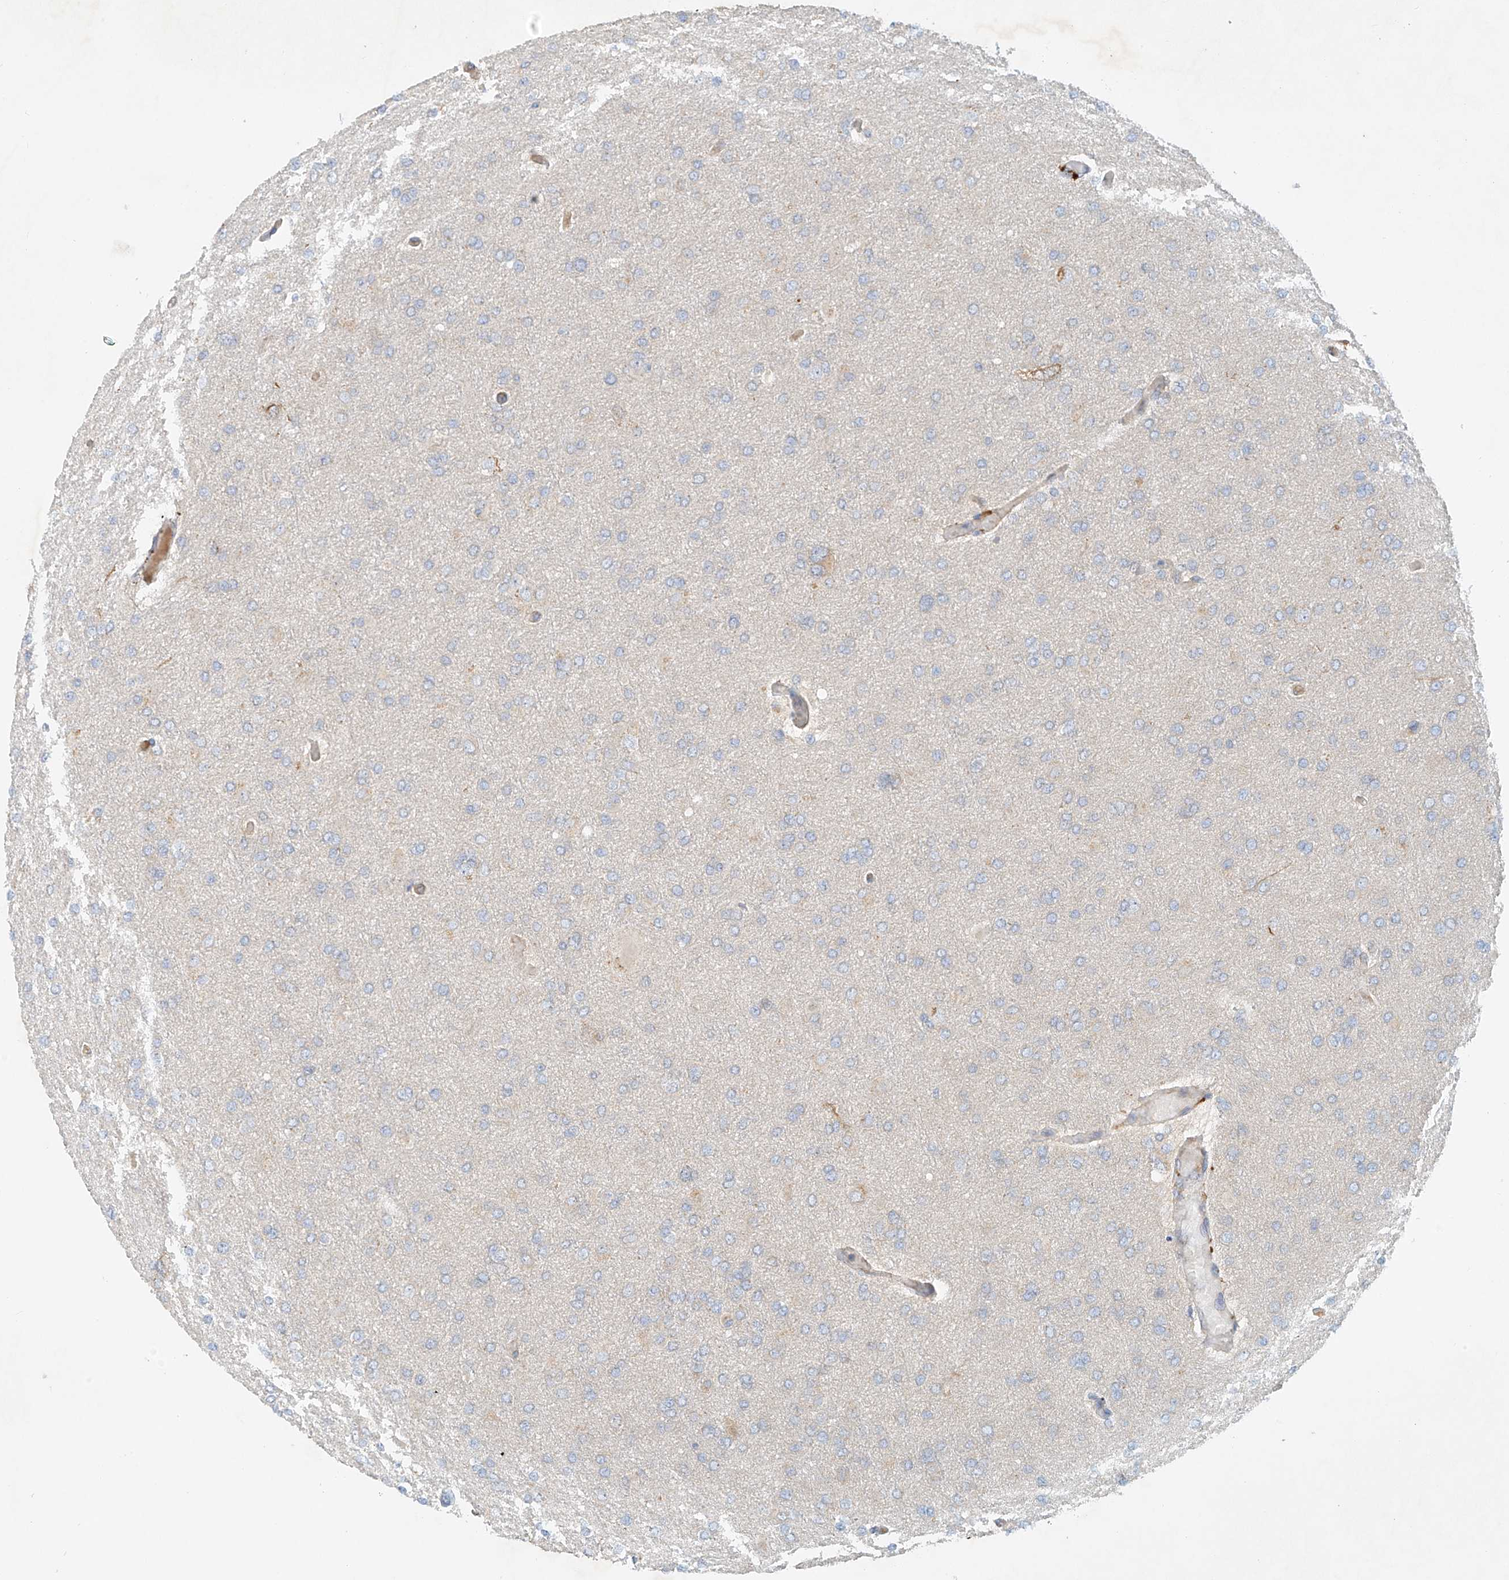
{"staining": {"intensity": "negative", "quantity": "none", "location": "none"}, "tissue": "glioma", "cell_type": "Tumor cells", "image_type": "cancer", "snomed": [{"axis": "morphology", "description": "Glioma, malignant, High grade"}, {"axis": "topography", "description": "Cerebral cortex"}], "caption": "Tumor cells are negative for protein expression in human glioma.", "gene": "LYRM9", "patient": {"sex": "female", "age": 36}}